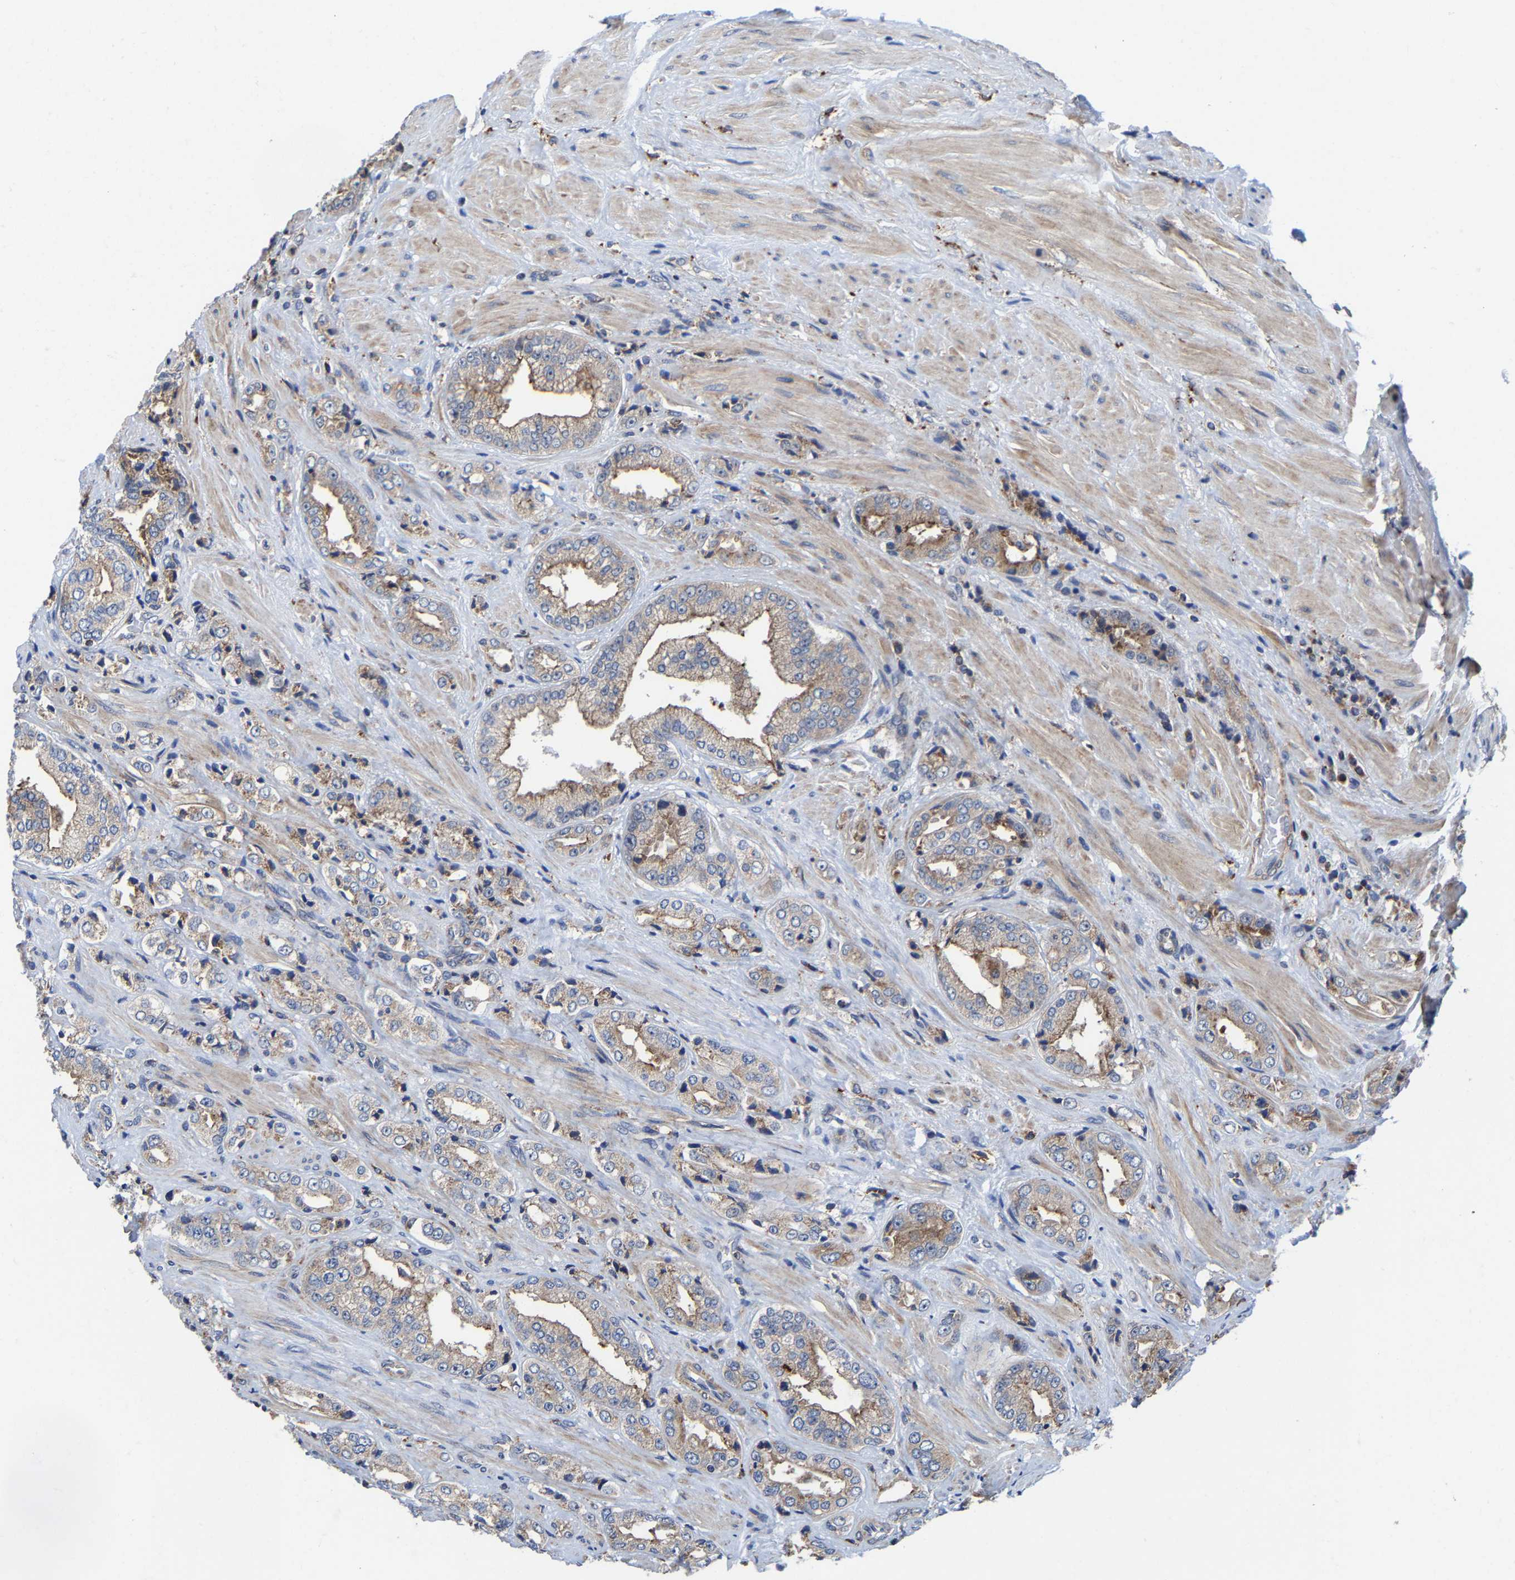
{"staining": {"intensity": "weak", "quantity": ">75%", "location": "cytoplasmic/membranous"}, "tissue": "prostate cancer", "cell_type": "Tumor cells", "image_type": "cancer", "snomed": [{"axis": "morphology", "description": "Adenocarcinoma, High grade"}, {"axis": "topography", "description": "Prostate"}], "caption": "Weak cytoplasmic/membranous staining for a protein is present in about >75% of tumor cells of prostate cancer using immunohistochemistry.", "gene": "PFKFB3", "patient": {"sex": "male", "age": 61}}